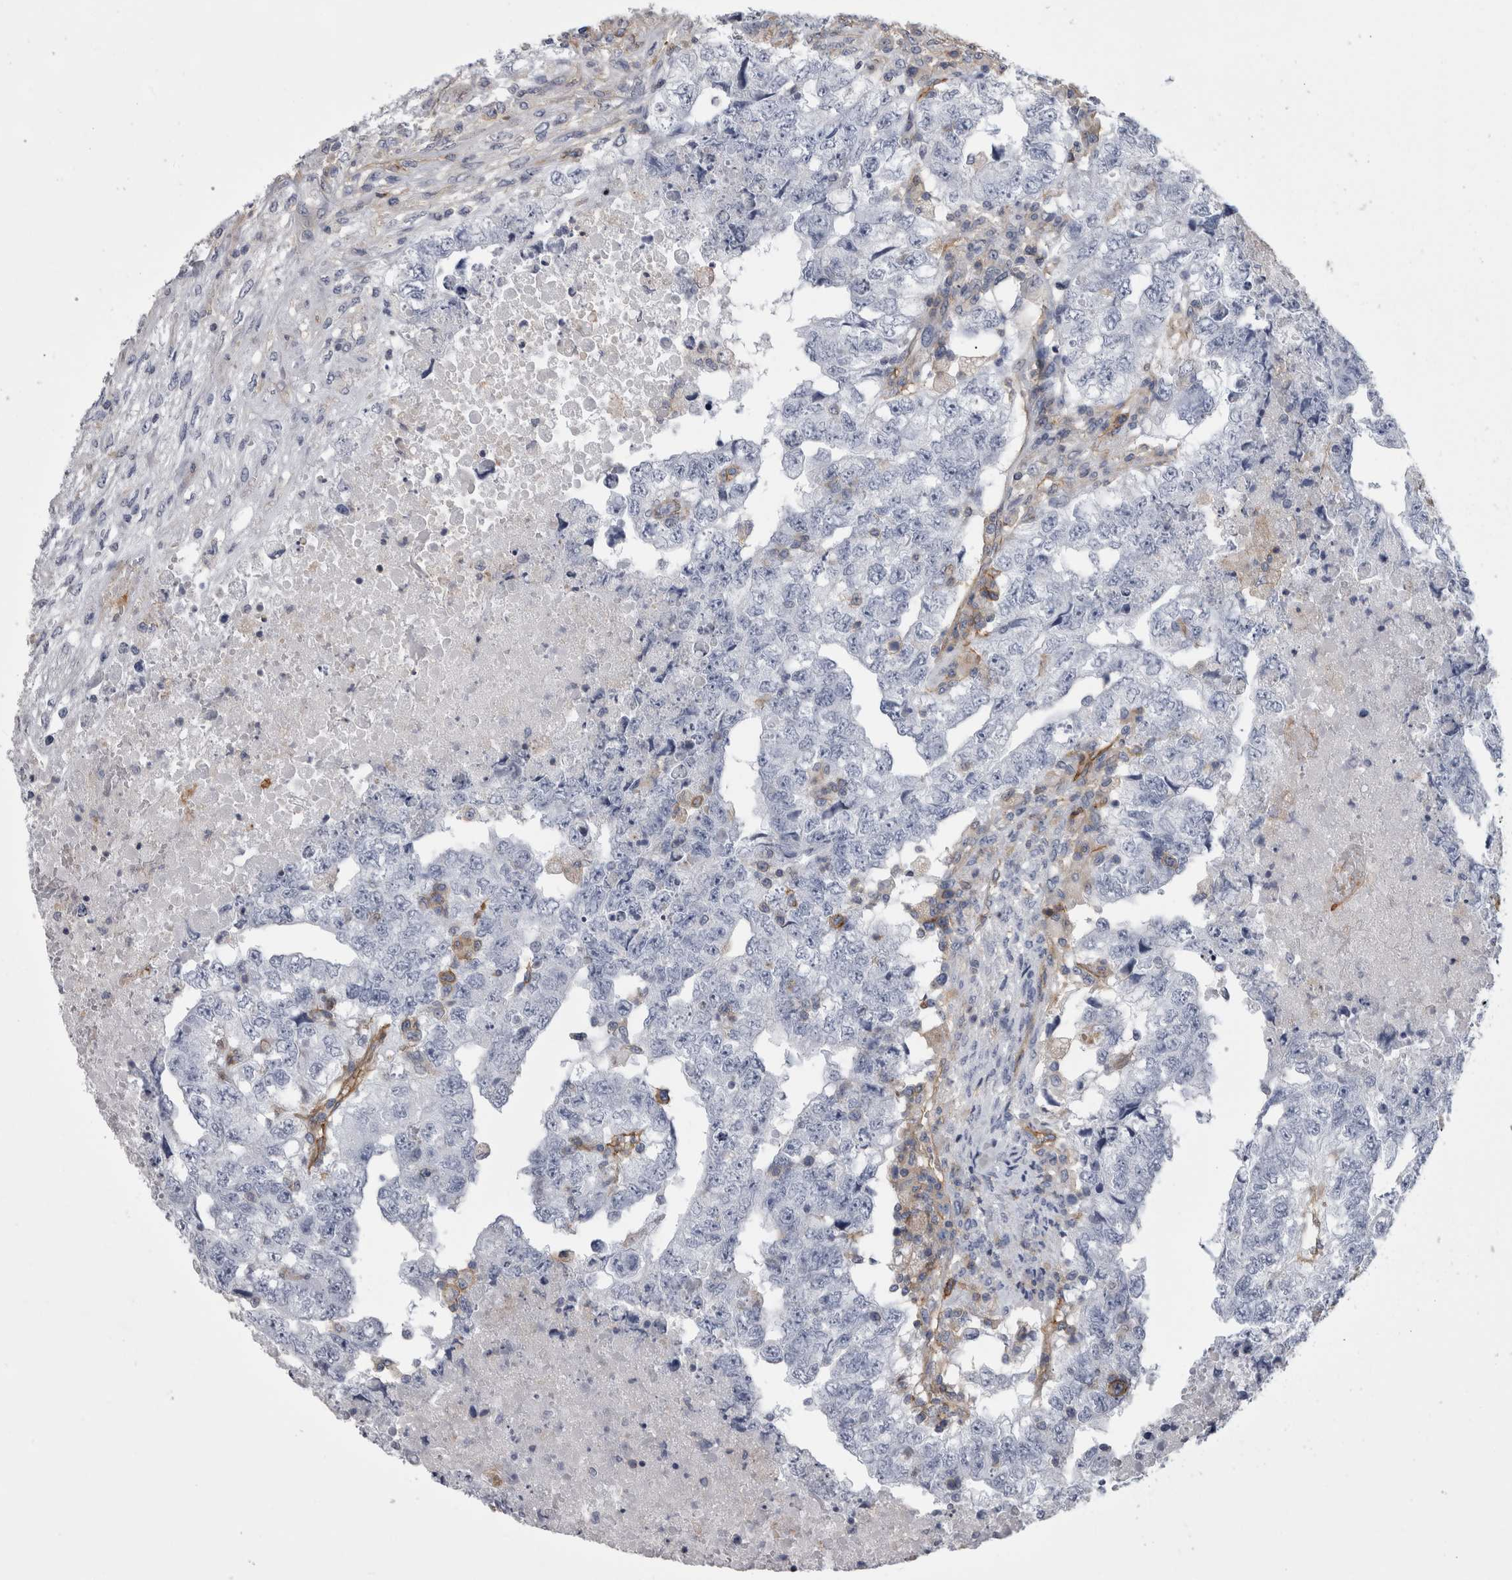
{"staining": {"intensity": "negative", "quantity": "none", "location": "none"}, "tissue": "testis cancer", "cell_type": "Tumor cells", "image_type": "cancer", "snomed": [{"axis": "morphology", "description": "Carcinoma, Embryonal, NOS"}, {"axis": "topography", "description": "Testis"}], "caption": "IHC histopathology image of neoplastic tissue: human testis cancer (embryonal carcinoma) stained with DAB shows no significant protein positivity in tumor cells.", "gene": "AFMID", "patient": {"sex": "male", "age": 36}}